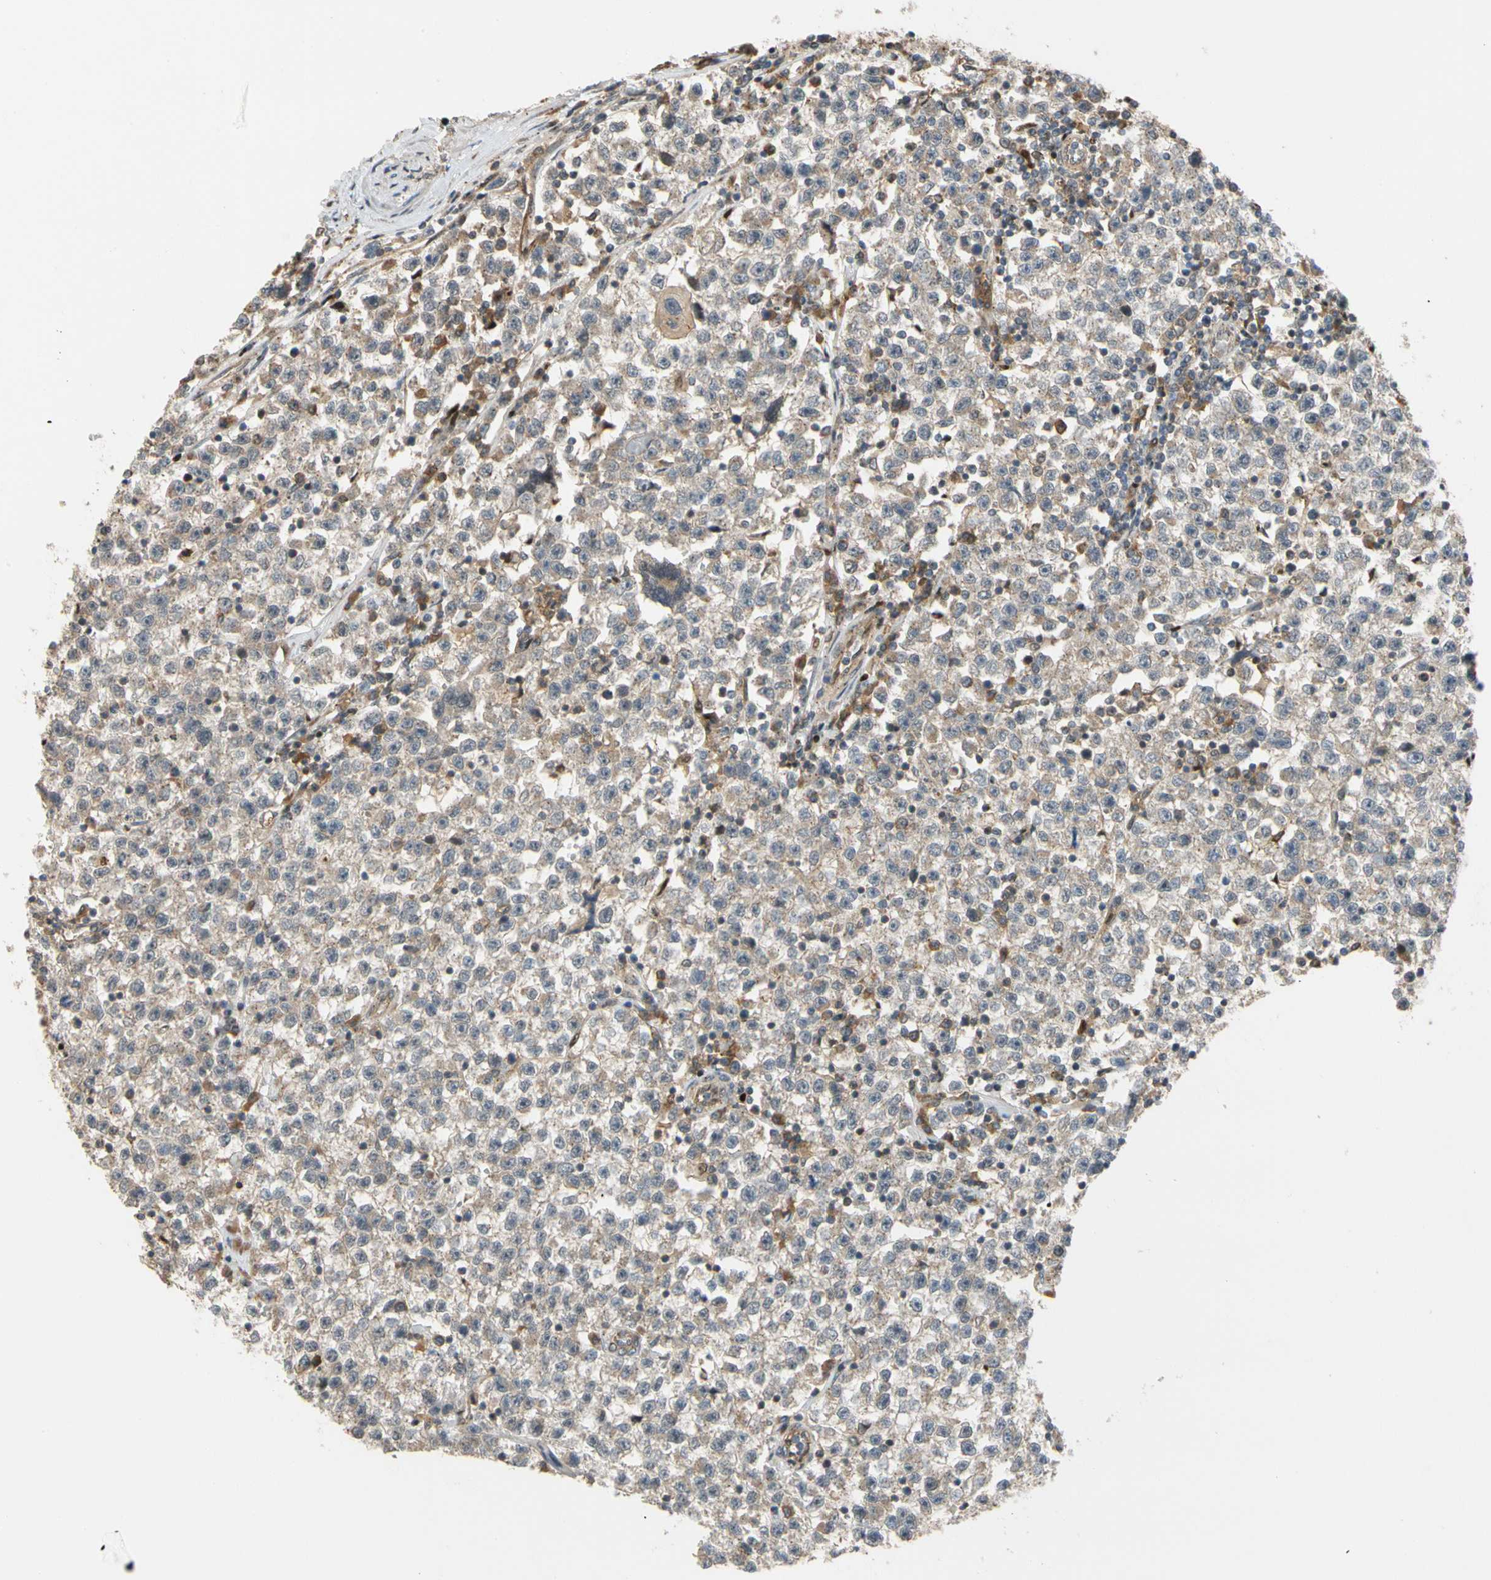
{"staining": {"intensity": "weak", "quantity": "<25%", "location": "cytoplasmic/membranous"}, "tissue": "testis cancer", "cell_type": "Tumor cells", "image_type": "cancer", "snomed": [{"axis": "morphology", "description": "Seminoma, NOS"}, {"axis": "topography", "description": "Testis"}], "caption": "Human testis cancer (seminoma) stained for a protein using IHC reveals no expression in tumor cells.", "gene": "IP6K2", "patient": {"sex": "male", "age": 22}}